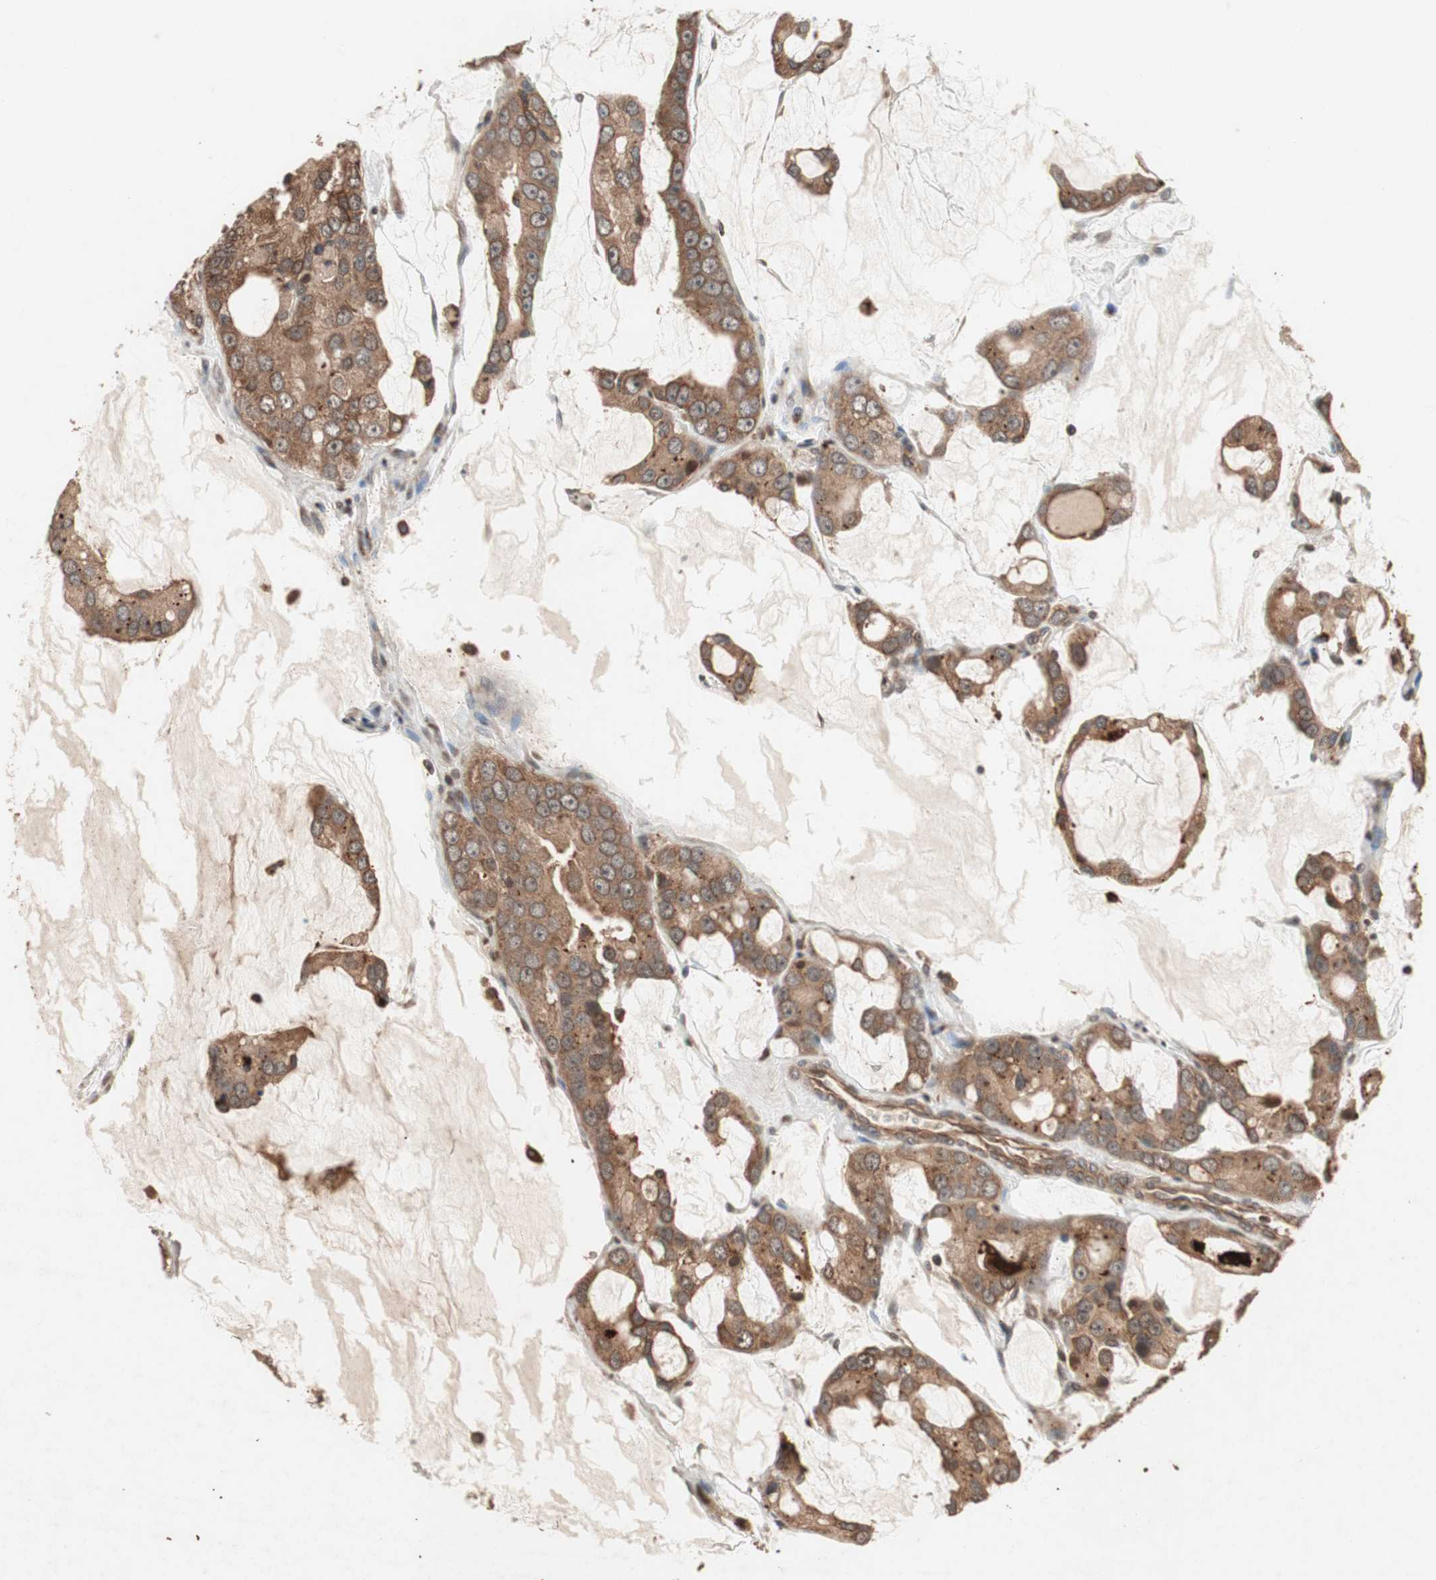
{"staining": {"intensity": "strong", "quantity": ">75%", "location": "cytoplasmic/membranous"}, "tissue": "prostate cancer", "cell_type": "Tumor cells", "image_type": "cancer", "snomed": [{"axis": "morphology", "description": "Adenocarcinoma, High grade"}, {"axis": "topography", "description": "Prostate"}], "caption": "Protein staining of prostate cancer tissue reveals strong cytoplasmic/membranous staining in about >75% of tumor cells.", "gene": "RAB1A", "patient": {"sex": "male", "age": 67}}